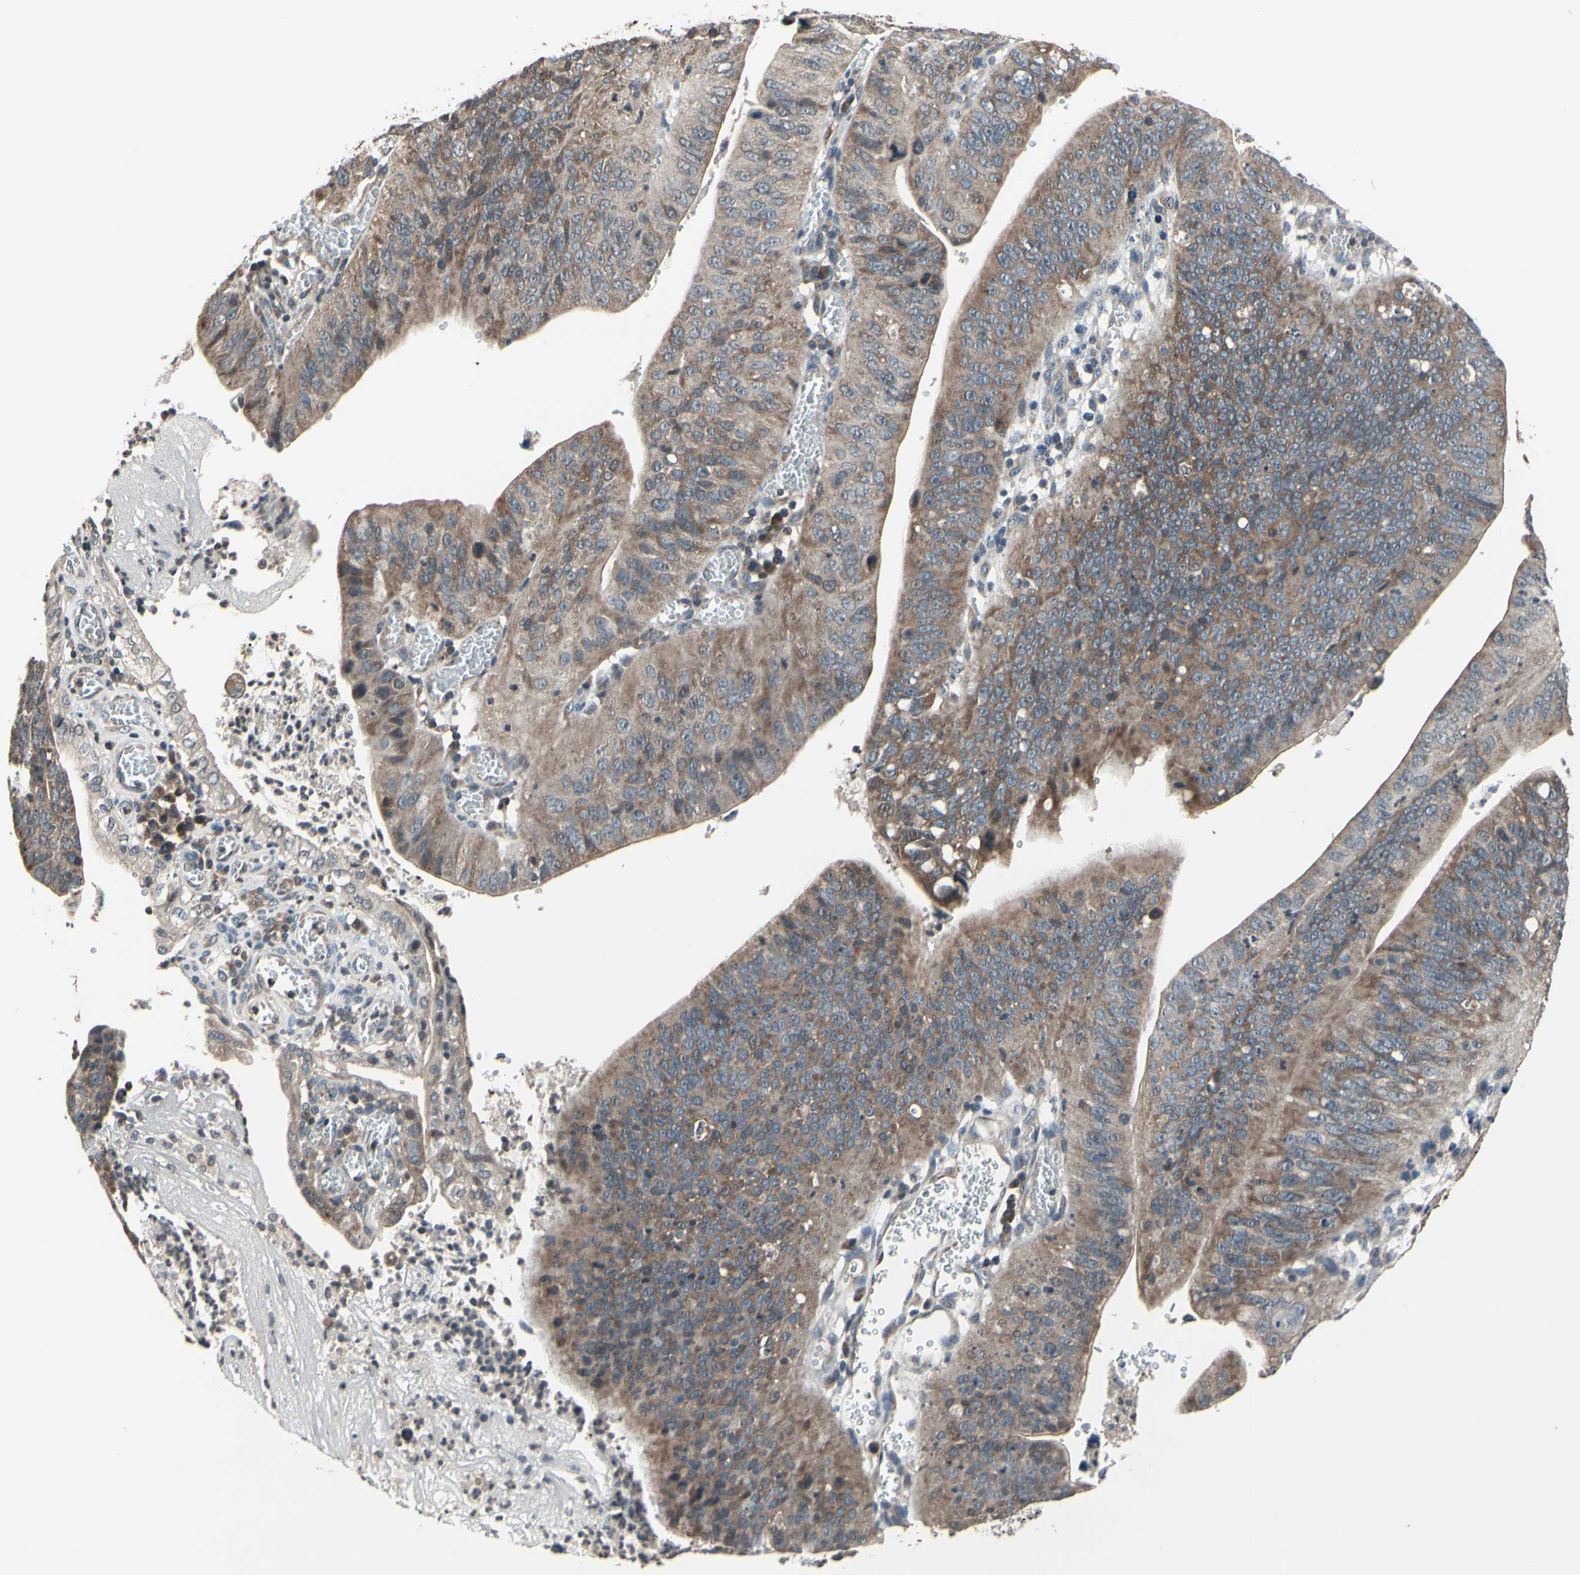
{"staining": {"intensity": "moderate", "quantity": ">75%", "location": "cytoplasmic/membranous"}, "tissue": "stomach cancer", "cell_type": "Tumor cells", "image_type": "cancer", "snomed": [{"axis": "morphology", "description": "Adenocarcinoma, NOS"}, {"axis": "topography", "description": "Stomach"}], "caption": "About >75% of tumor cells in stomach cancer show moderate cytoplasmic/membranous protein staining as visualized by brown immunohistochemical staining.", "gene": "MBTPS2", "patient": {"sex": "male", "age": 59}}